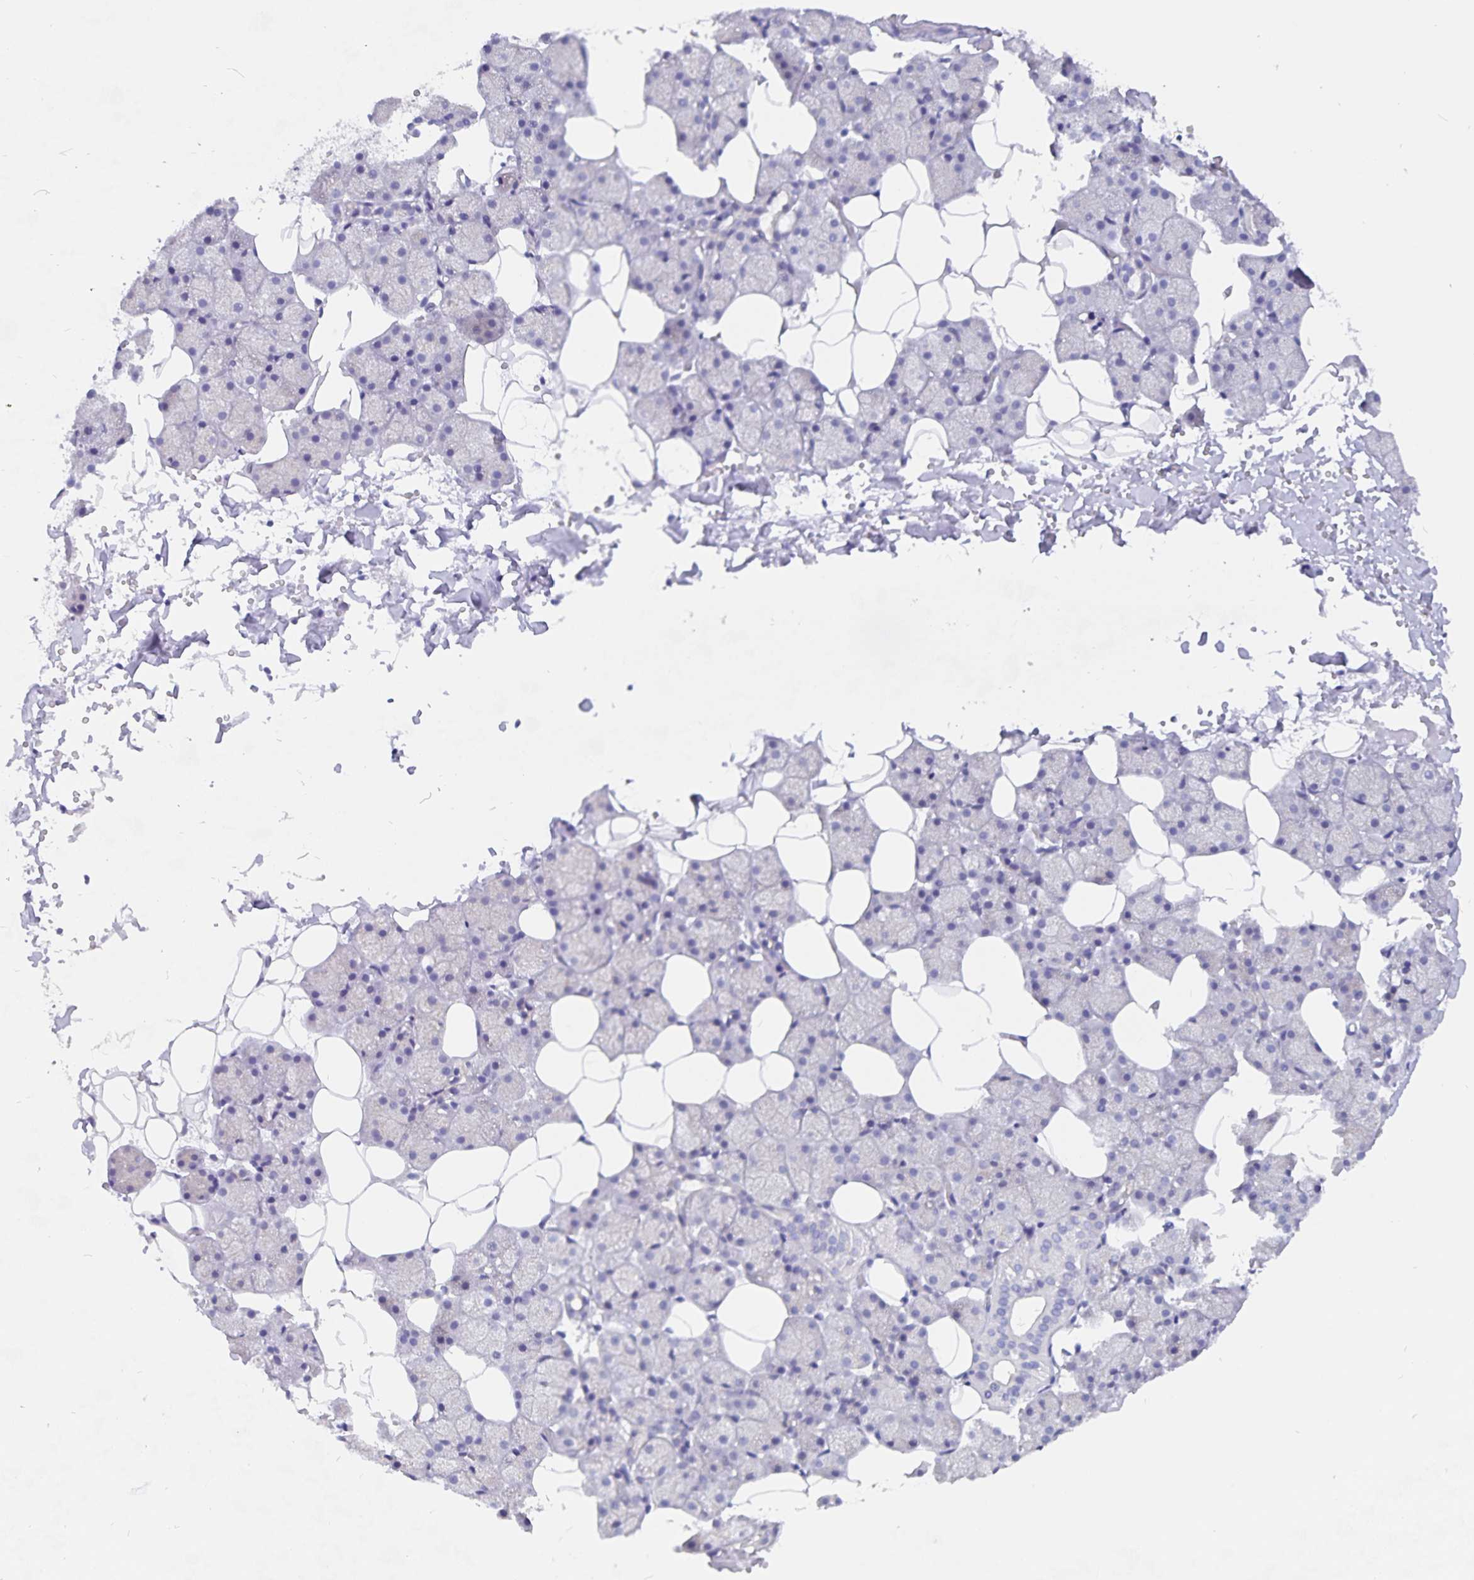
{"staining": {"intensity": "moderate", "quantity": "<25%", "location": "cytoplasmic/membranous"}, "tissue": "salivary gland", "cell_type": "Glandular cells", "image_type": "normal", "snomed": [{"axis": "morphology", "description": "Normal tissue, NOS"}, {"axis": "topography", "description": "Salivary gland"}], "caption": "A micrograph of salivary gland stained for a protein exhibits moderate cytoplasmic/membranous brown staining in glandular cells. (DAB (3,3'-diaminobenzidine) IHC, brown staining for protein, blue staining for nuclei).", "gene": "SNTN", "patient": {"sex": "male", "age": 38}}